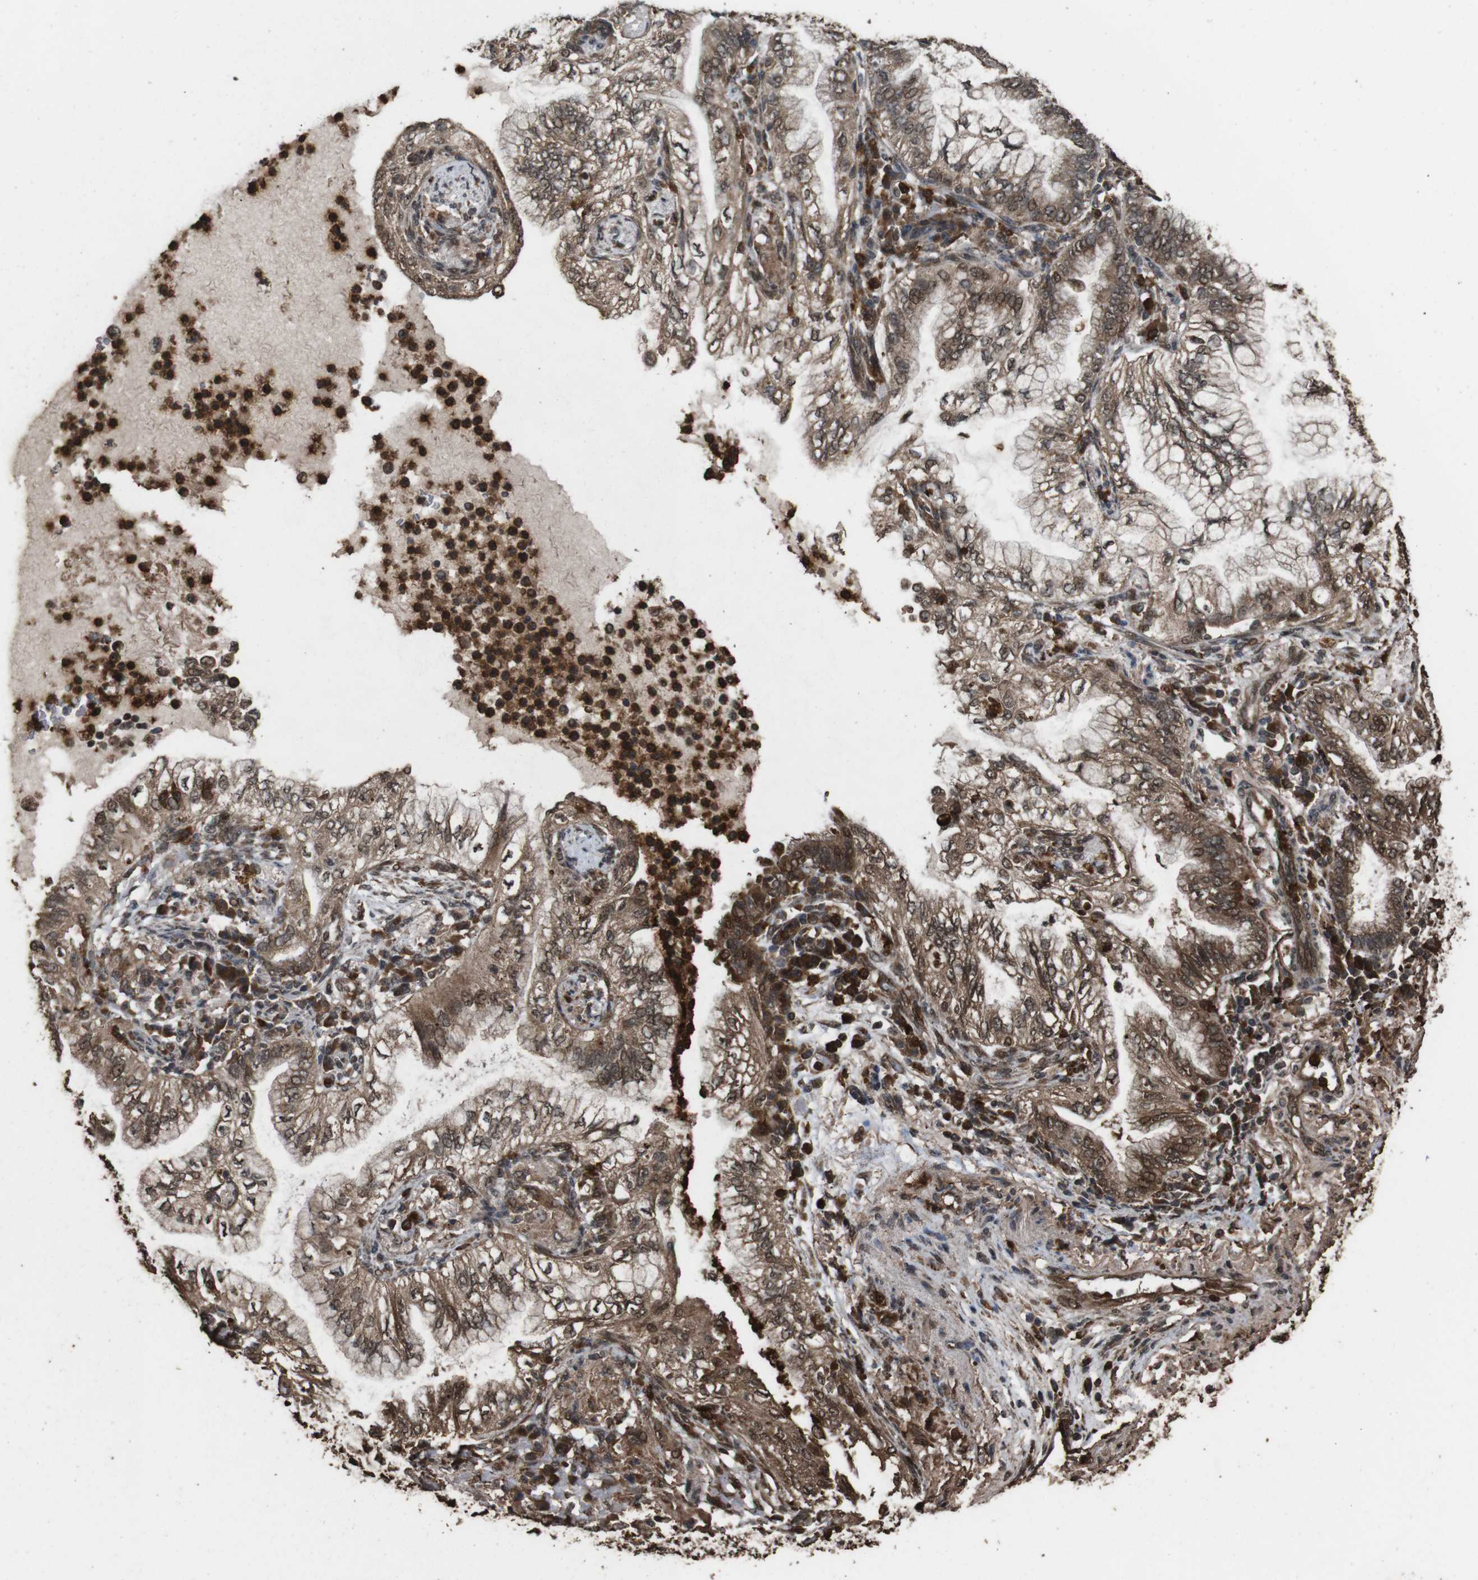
{"staining": {"intensity": "moderate", "quantity": ">75%", "location": "cytoplasmic/membranous,nuclear"}, "tissue": "lung cancer", "cell_type": "Tumor cells", "image_type": "cancer", "snomed": [{"axis": "morphology", "description": "Normal tissue, NOS"}, {"axis": "morphology", "description": "Adenocarcinoma, NOS"}, {"axis": "topography", "description": "Bronchus"}, {"axis": "topography", "description": "Lung"}], "caption": "Adenocarcinoma (lung) tissue shows moderate cytoplasmic/membranous and nuclear positivity in about >75% of tumor cells, visualized by immunohistochemistry. (Stains: DAB in brown, nuclei in blue, Microscopy: brightfield microscopy at high magnification).", "gene": "RRAS2", "patient": {"sex": "female", "age": 70}}